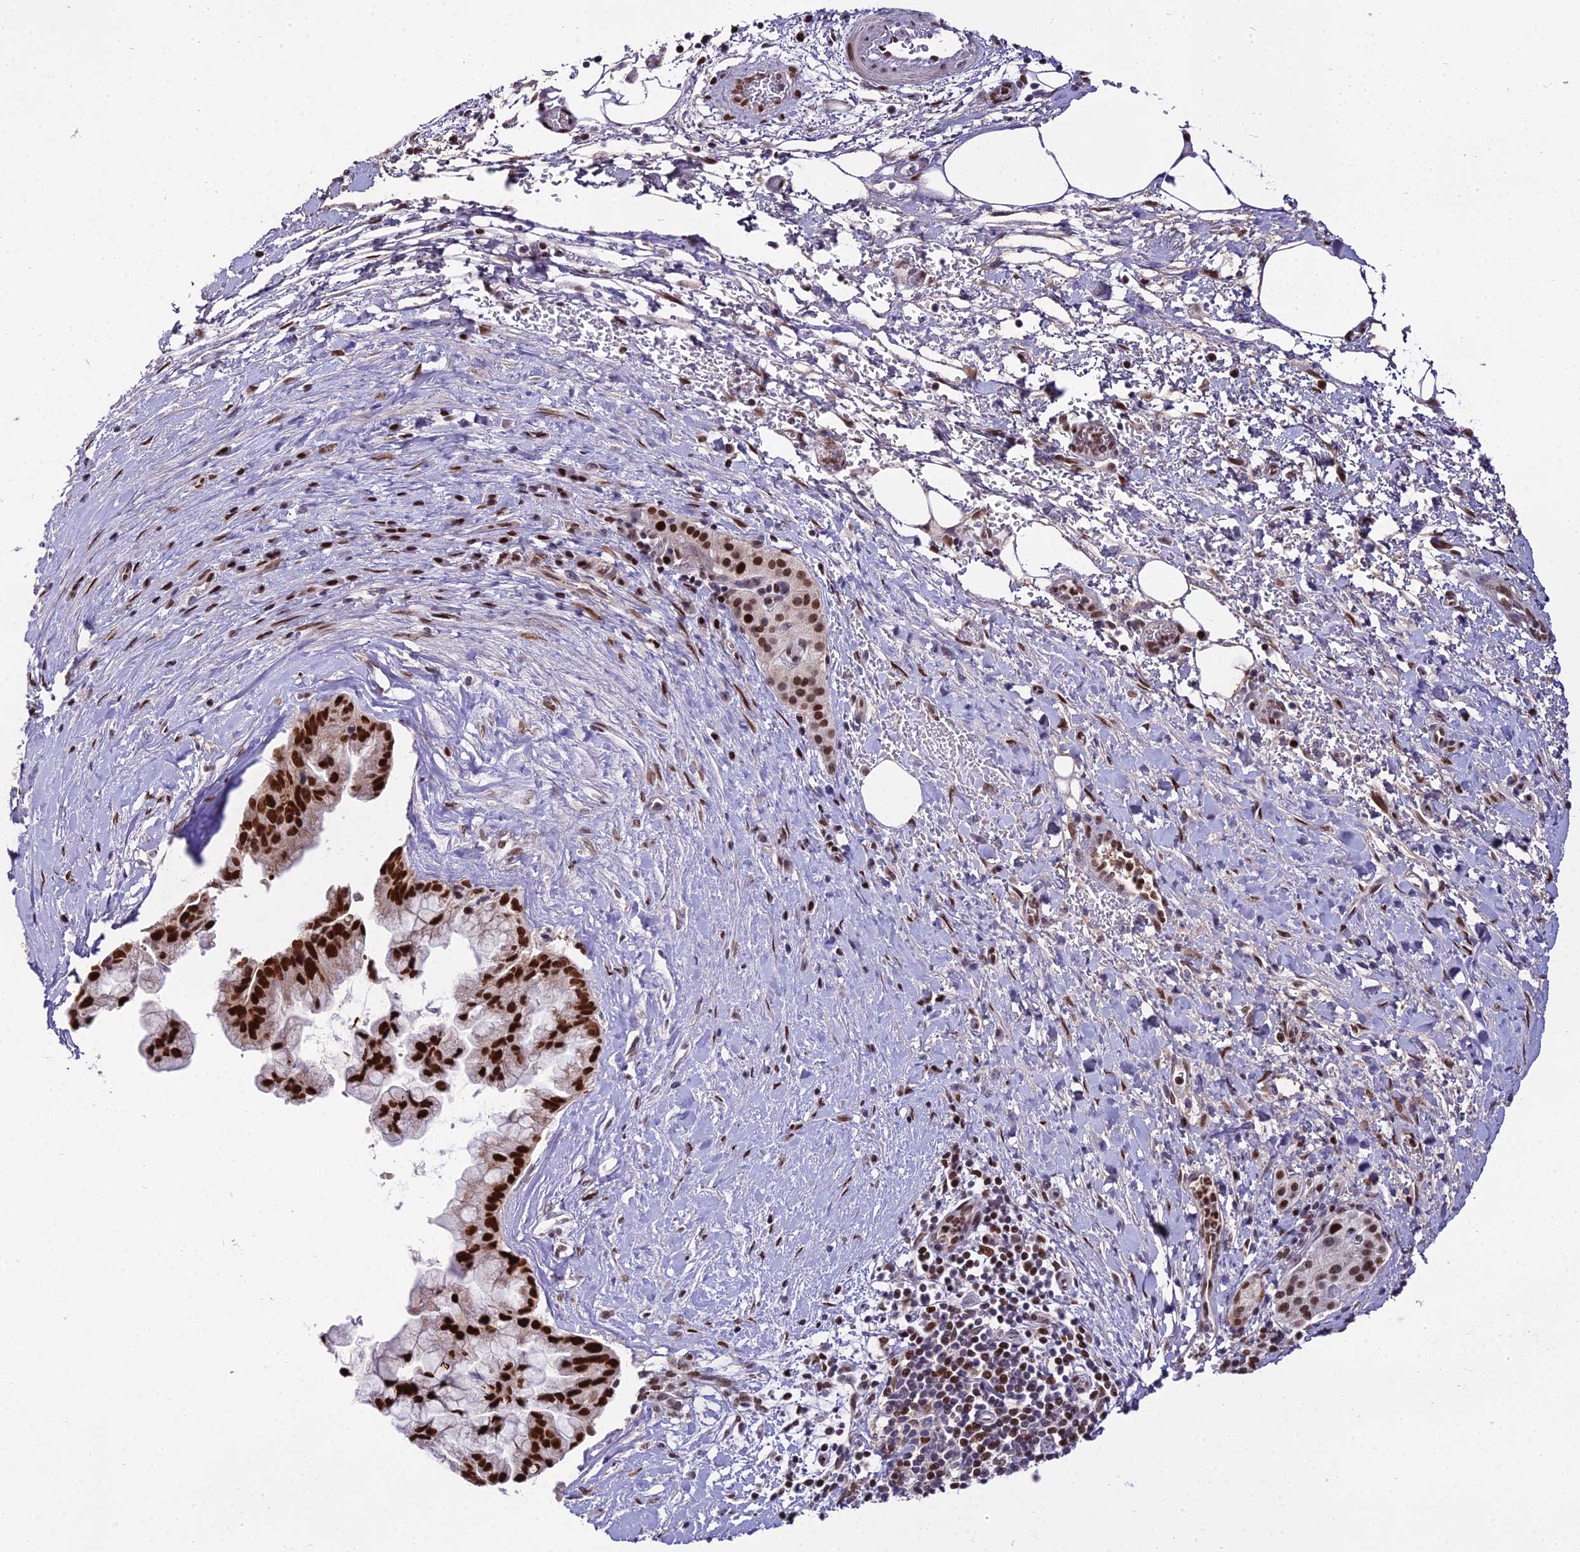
{"staining": {"intensity": "strong", "quantity": ">75%", "location": "nuclear"}, "tissue": "pancreatic cancer", "cell_type": "Tumor cells", "image_type": "cancer", "snomed": [{"axis": "morphology", "description": "Adenocarcinoma, NOS"}, {"axis": "topography", "description": "Pancreas"}], "caption": "Pancreatic cancer stained with immunohistochemistry reveals strong nuclear staining in about >75% of tumor cells.", "gene": "ZNF707", "patient": {"sex": "male", "age": 73}}